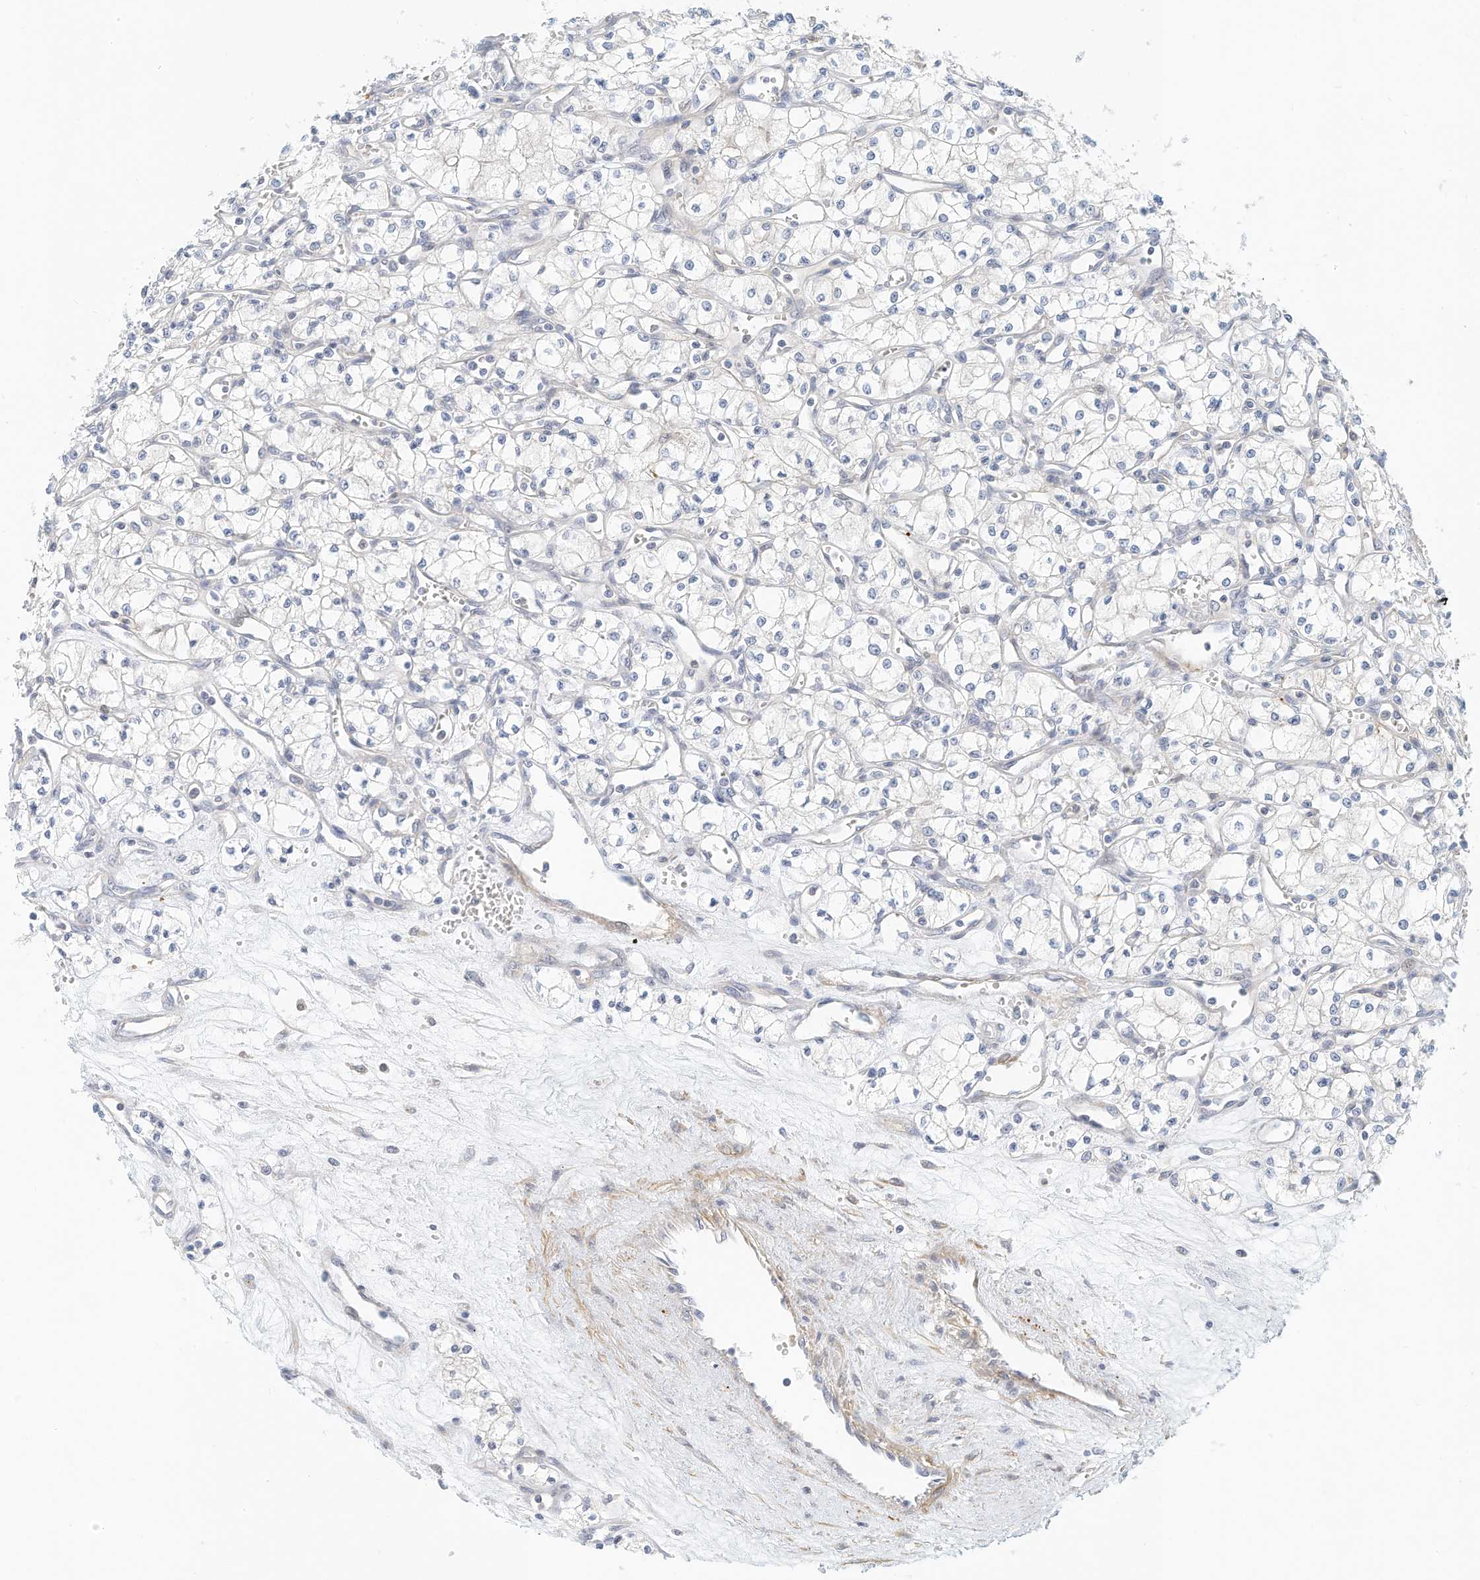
{"staining": {"intensity": "negative", "quantity": "none", "location": "none"}, "tissue": "renal cancer", "cell_type": "Tumor cells", "image_type": "cancer", "snomed": [{"axis": "morphology", "description": "Adenocarcinoma, NOS"}, {"axis": "topography", "description": "Kidney"}], "caption": "The micrograph reveals no significant staining in tumor cells of renal cancer (adenocarcinoma). (Stains: DAB (3,3'-diaminobenzidine) IHC with hematoxylin counter stain, Microscopy: brightfield microscopy at high magnification).", "gene": "MICAL1", "patient": {"sex": "male", "age": 59}}